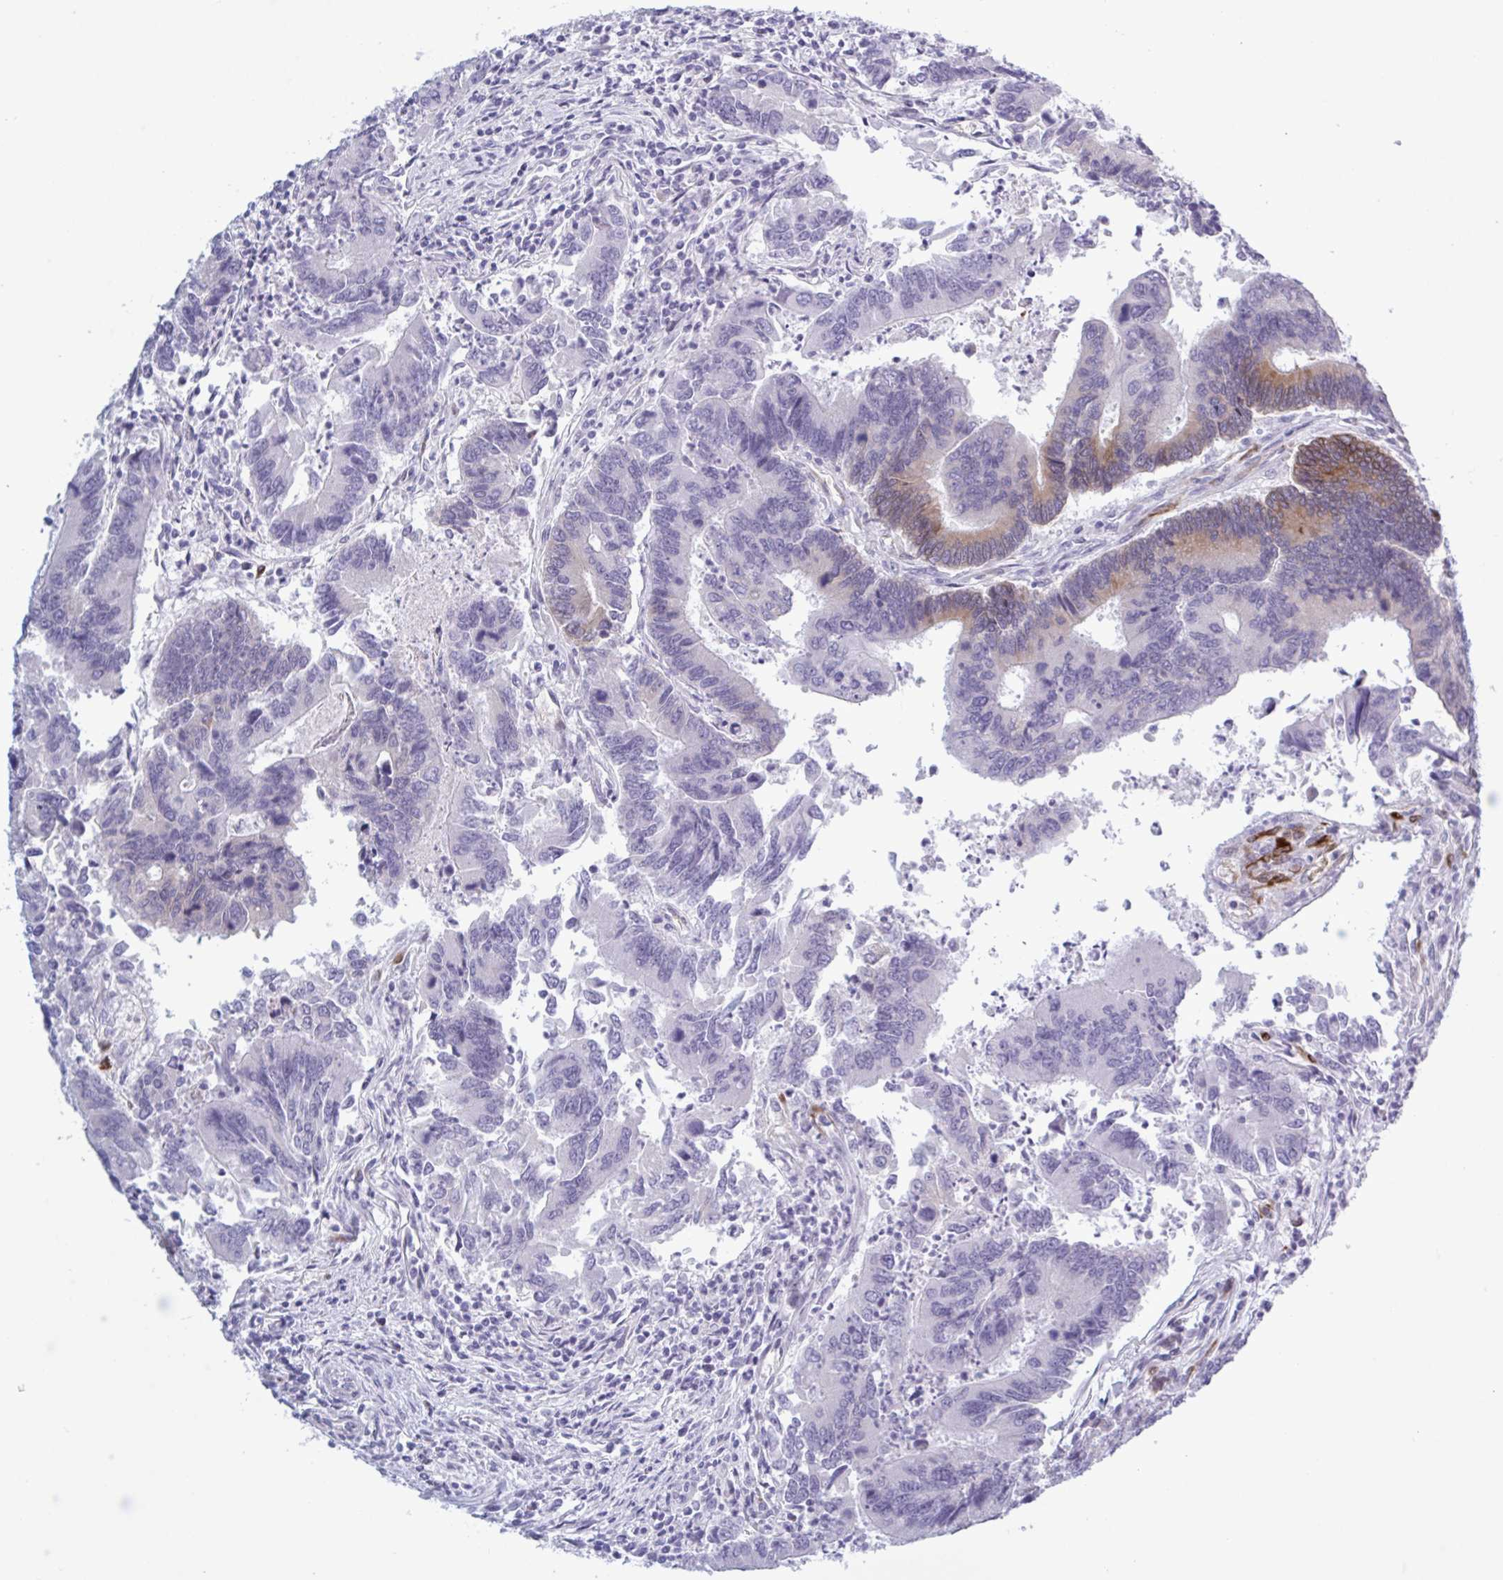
{"staining": {"intensity": "moderate", "quantity": "<25%", "location": "cytoplasmic/membranous"}, "tissue": "colorectal cancer", "cell_type": "Tumor cells", "image_type": "cancer", "snomed": [{"axis": "morphology", "description": "Adenocarcinoma, NOS"}, {"axis": "topography", "description": "Colon"}], "caption": "IHC (DAB (3,3'-diaminobenzidine)) staining of human colorectal adenocarcinoma demonstrates moderate cytoplasmic/membranous protein positivity in approximately <25% of tumor cells.", "gene": "HSD11B2", "patient": {"sex": "female", "age": 67}}